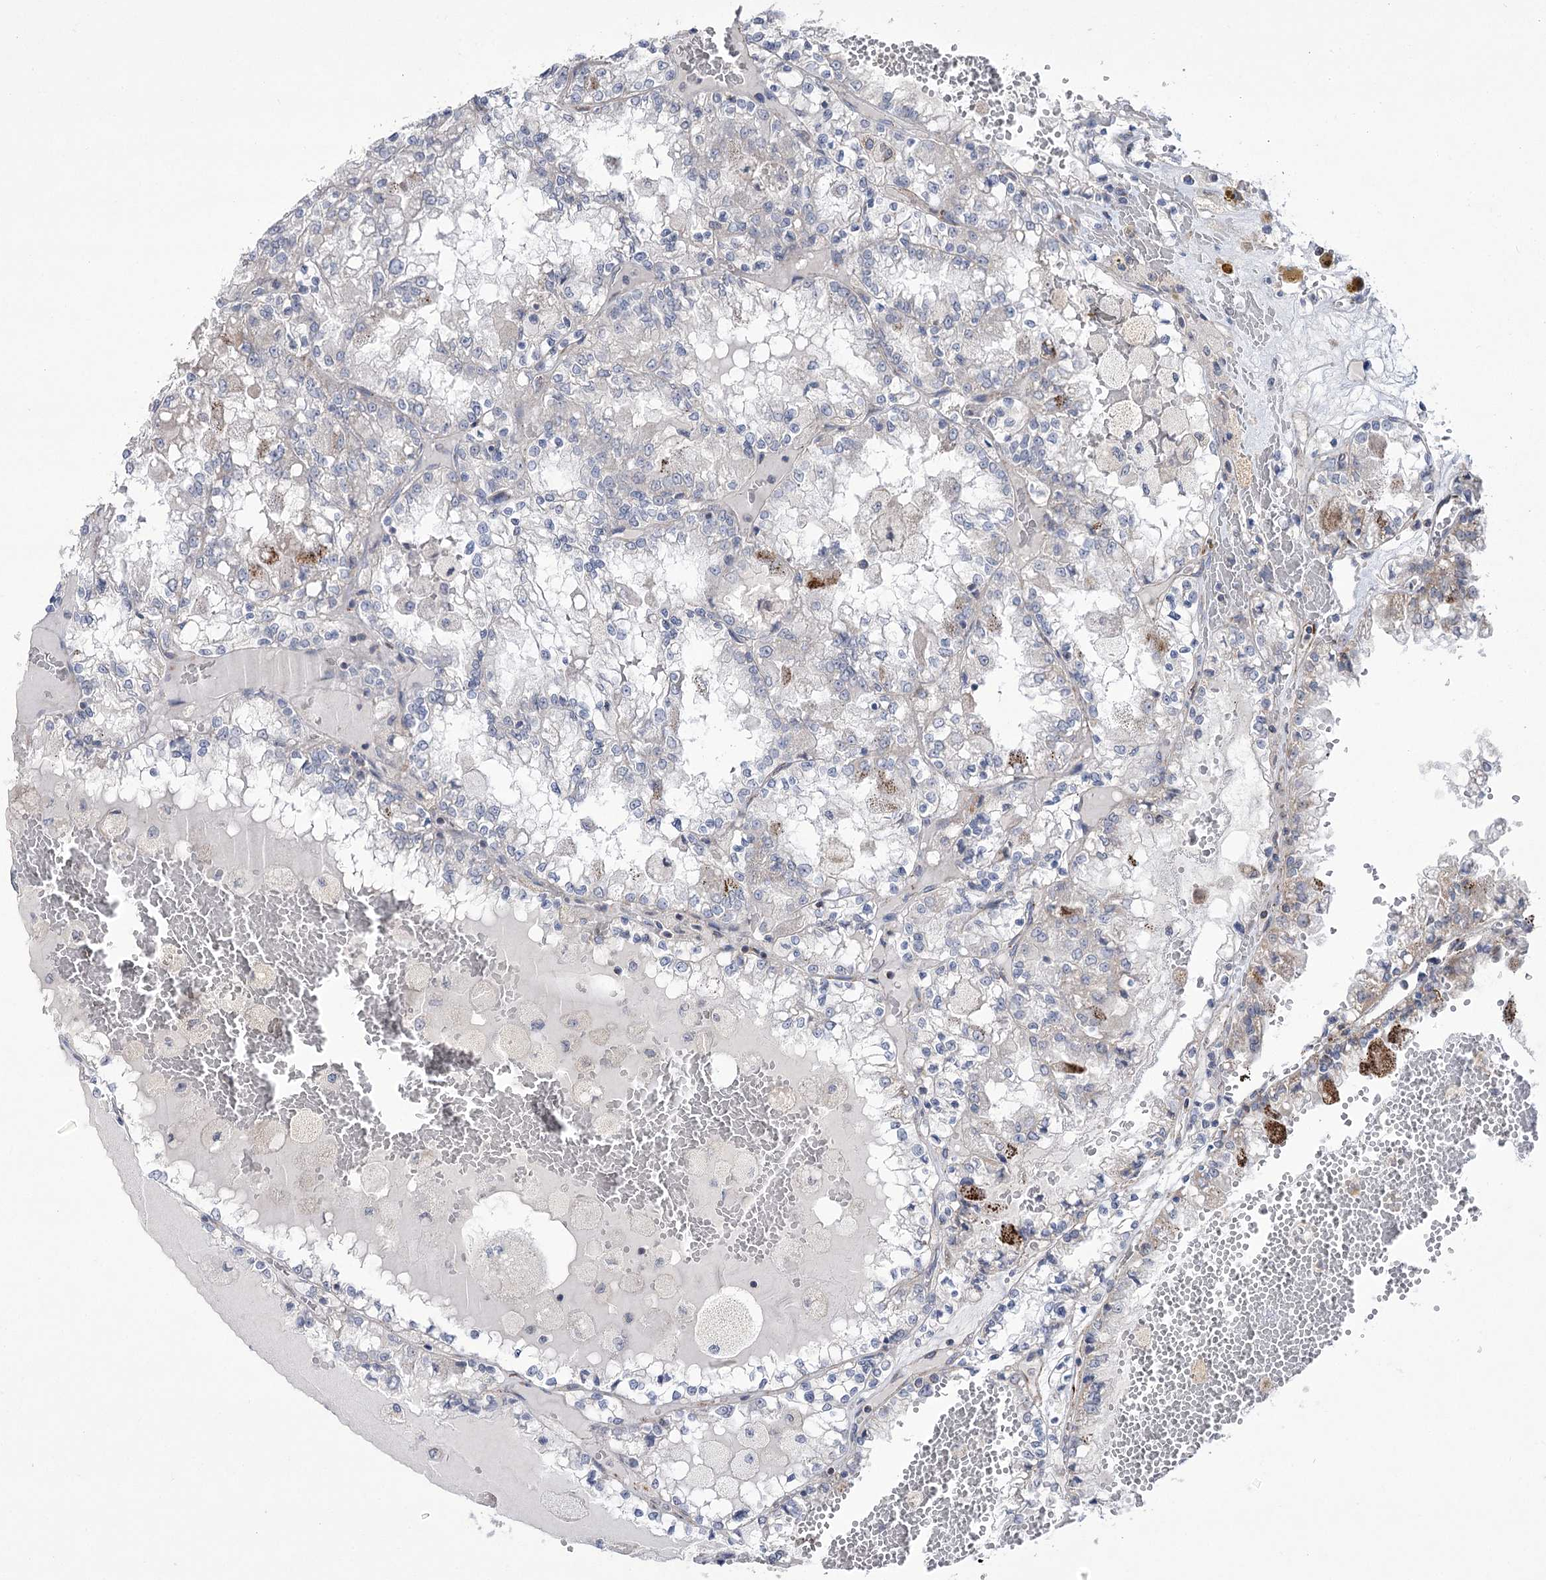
{"staining": {"intensity": "moderate", "quantity": "<25%", "location": "cytoplasmic/membranous"}, "tissue": "renal cancer", "cell_type": "Tumor cells", "image_type": "cancer", "snomed": [{"axis": "morphology", "description": "Adenocarcinoma, NOS"}, {"axis": "topography", "description": "Kidney"}], "caption": "Protein analysis of renal cancer tissue displays moderate cytoplasmic/membranous staining in approximately <25% of tumor cells.", "gene": "PDHB", "patient": {"sex": "female", "age": 56}}